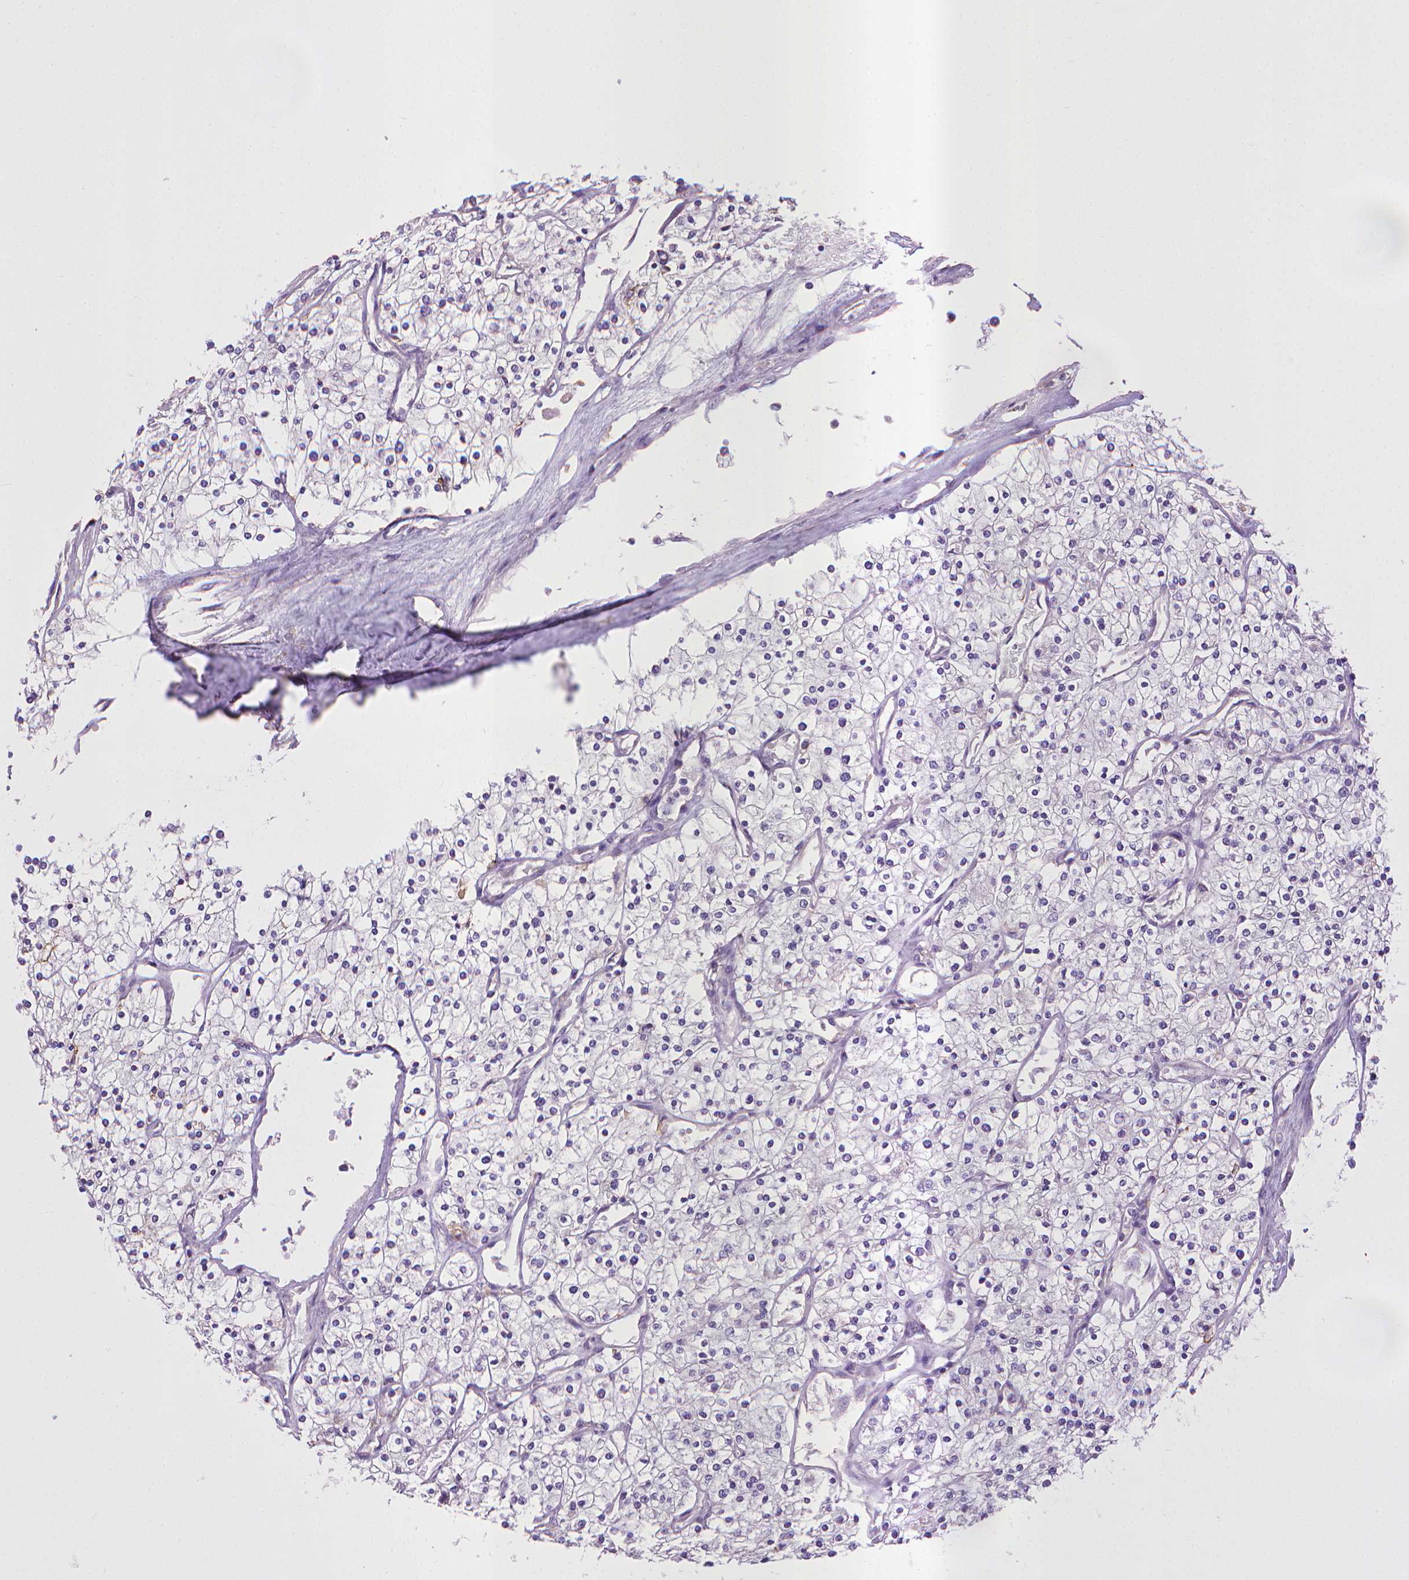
{"staining": {"intensity": "negative", "quantity": "none", "location": "none"}, "tissue": "renal cancer", "cell_type": "Tumor cells", "image_type": "cancer", "snomed": [{"axis": "morphology", "description": "Adenocarcinoma, NOS"}, {"axis": "topography", "description": "Kidney"}], "caption": "Protein analysis of renal adenocarcinoma displays no significant positivity in tumor cells.", "gene": "CPM", "patient": {"sex": "male", "age": 80}}